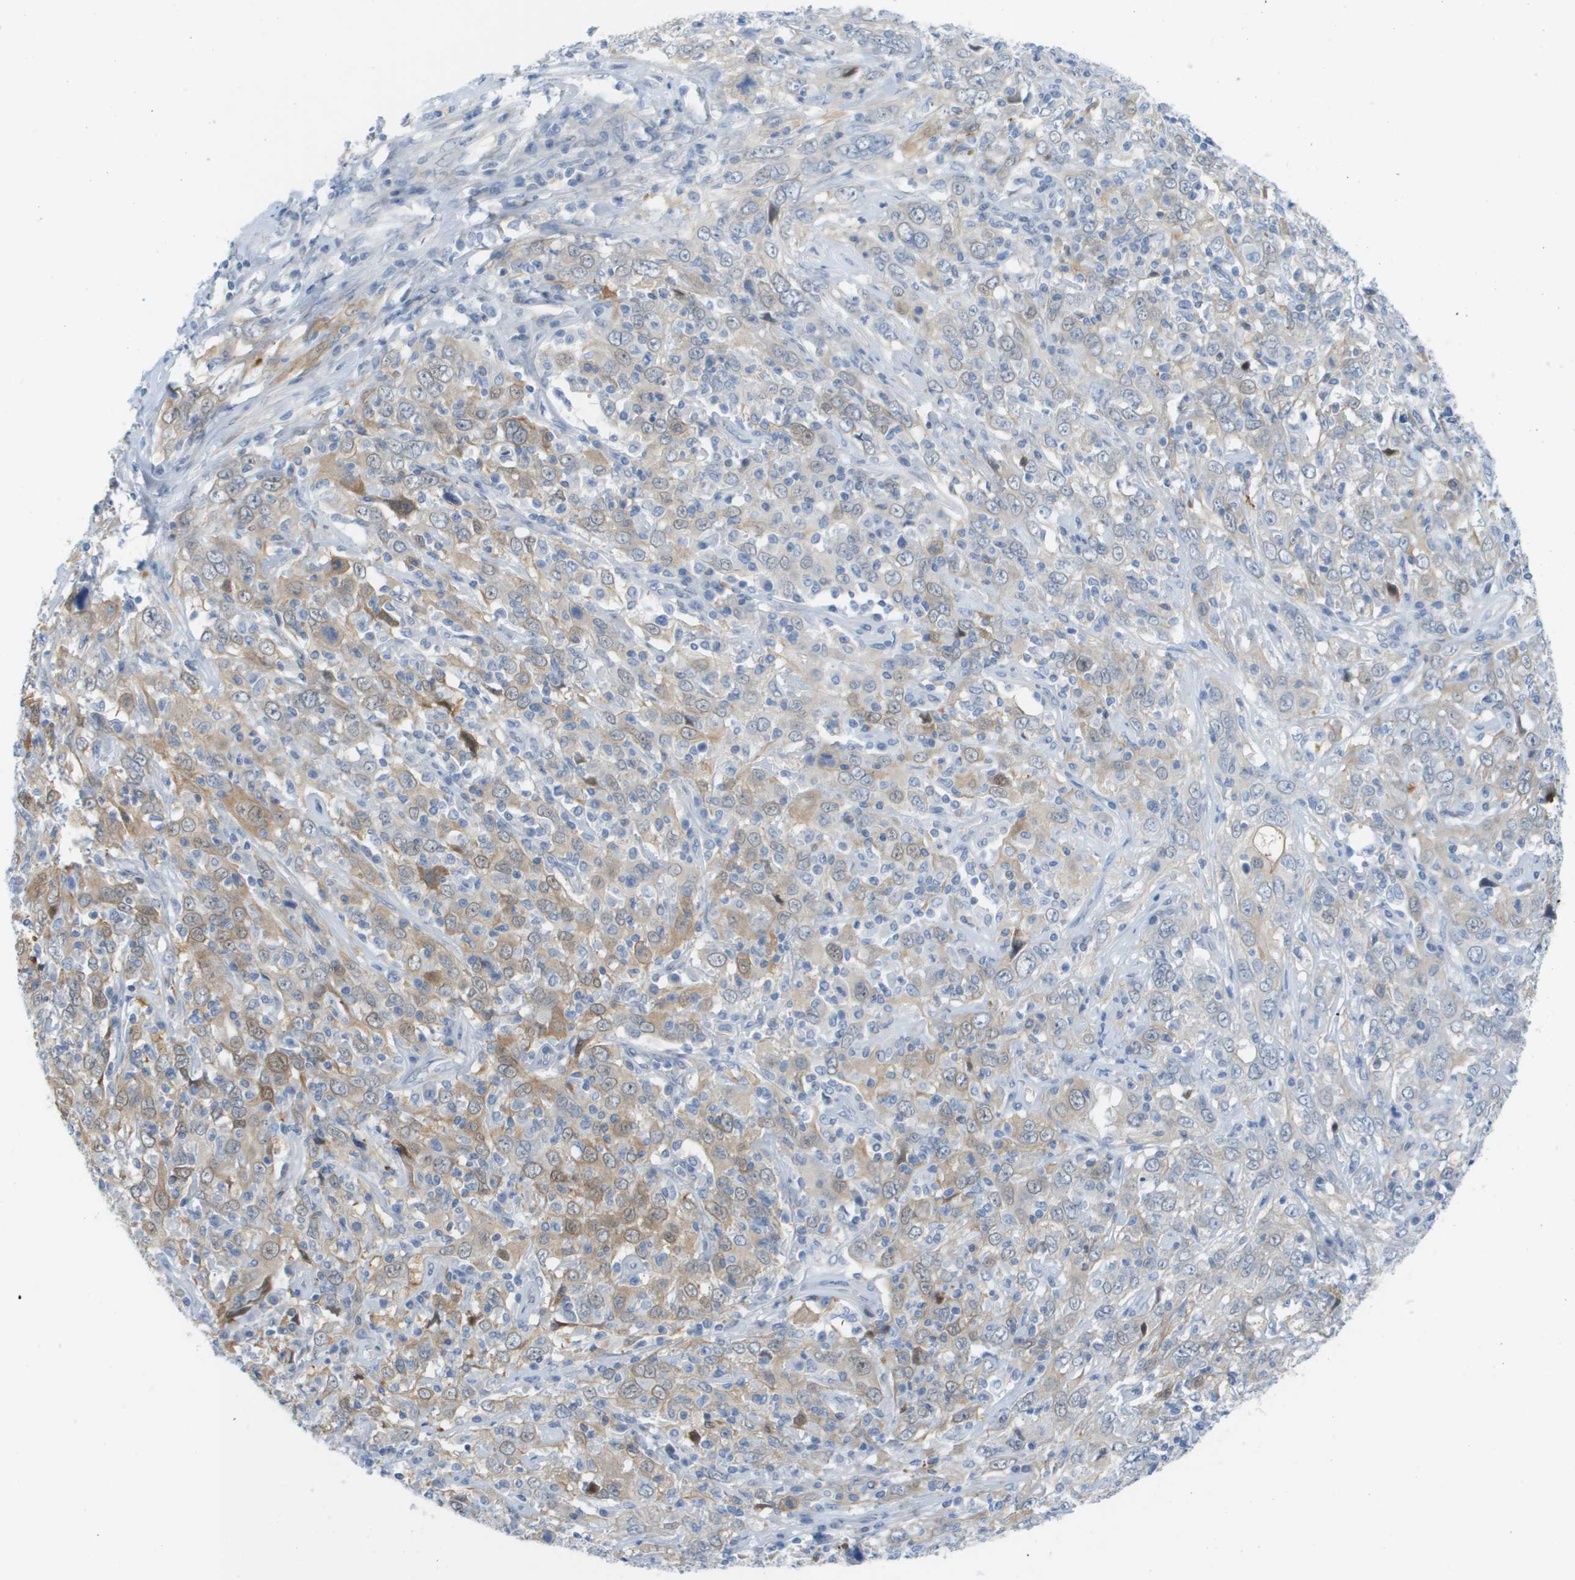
{"staining": {"intensity": "weak", "quantity": "<25%", "location": "cytoplasmic/membranous"}, "tissue": "cervical cancer", "cell_type": "Tumor cells", "image_type": "cancer", "snomed": [{"axis": "morphology", "description": "Squamous cell carcinoma, NOS"}, {"axis": "topography", "description": "Cervix"}], "caption": "DAB immunohistochemical staining of cervical cancer exhibits no significant expression in tumor cells.", "gene": "CUL9", "patient": {"sex": "female", "age": 46}}